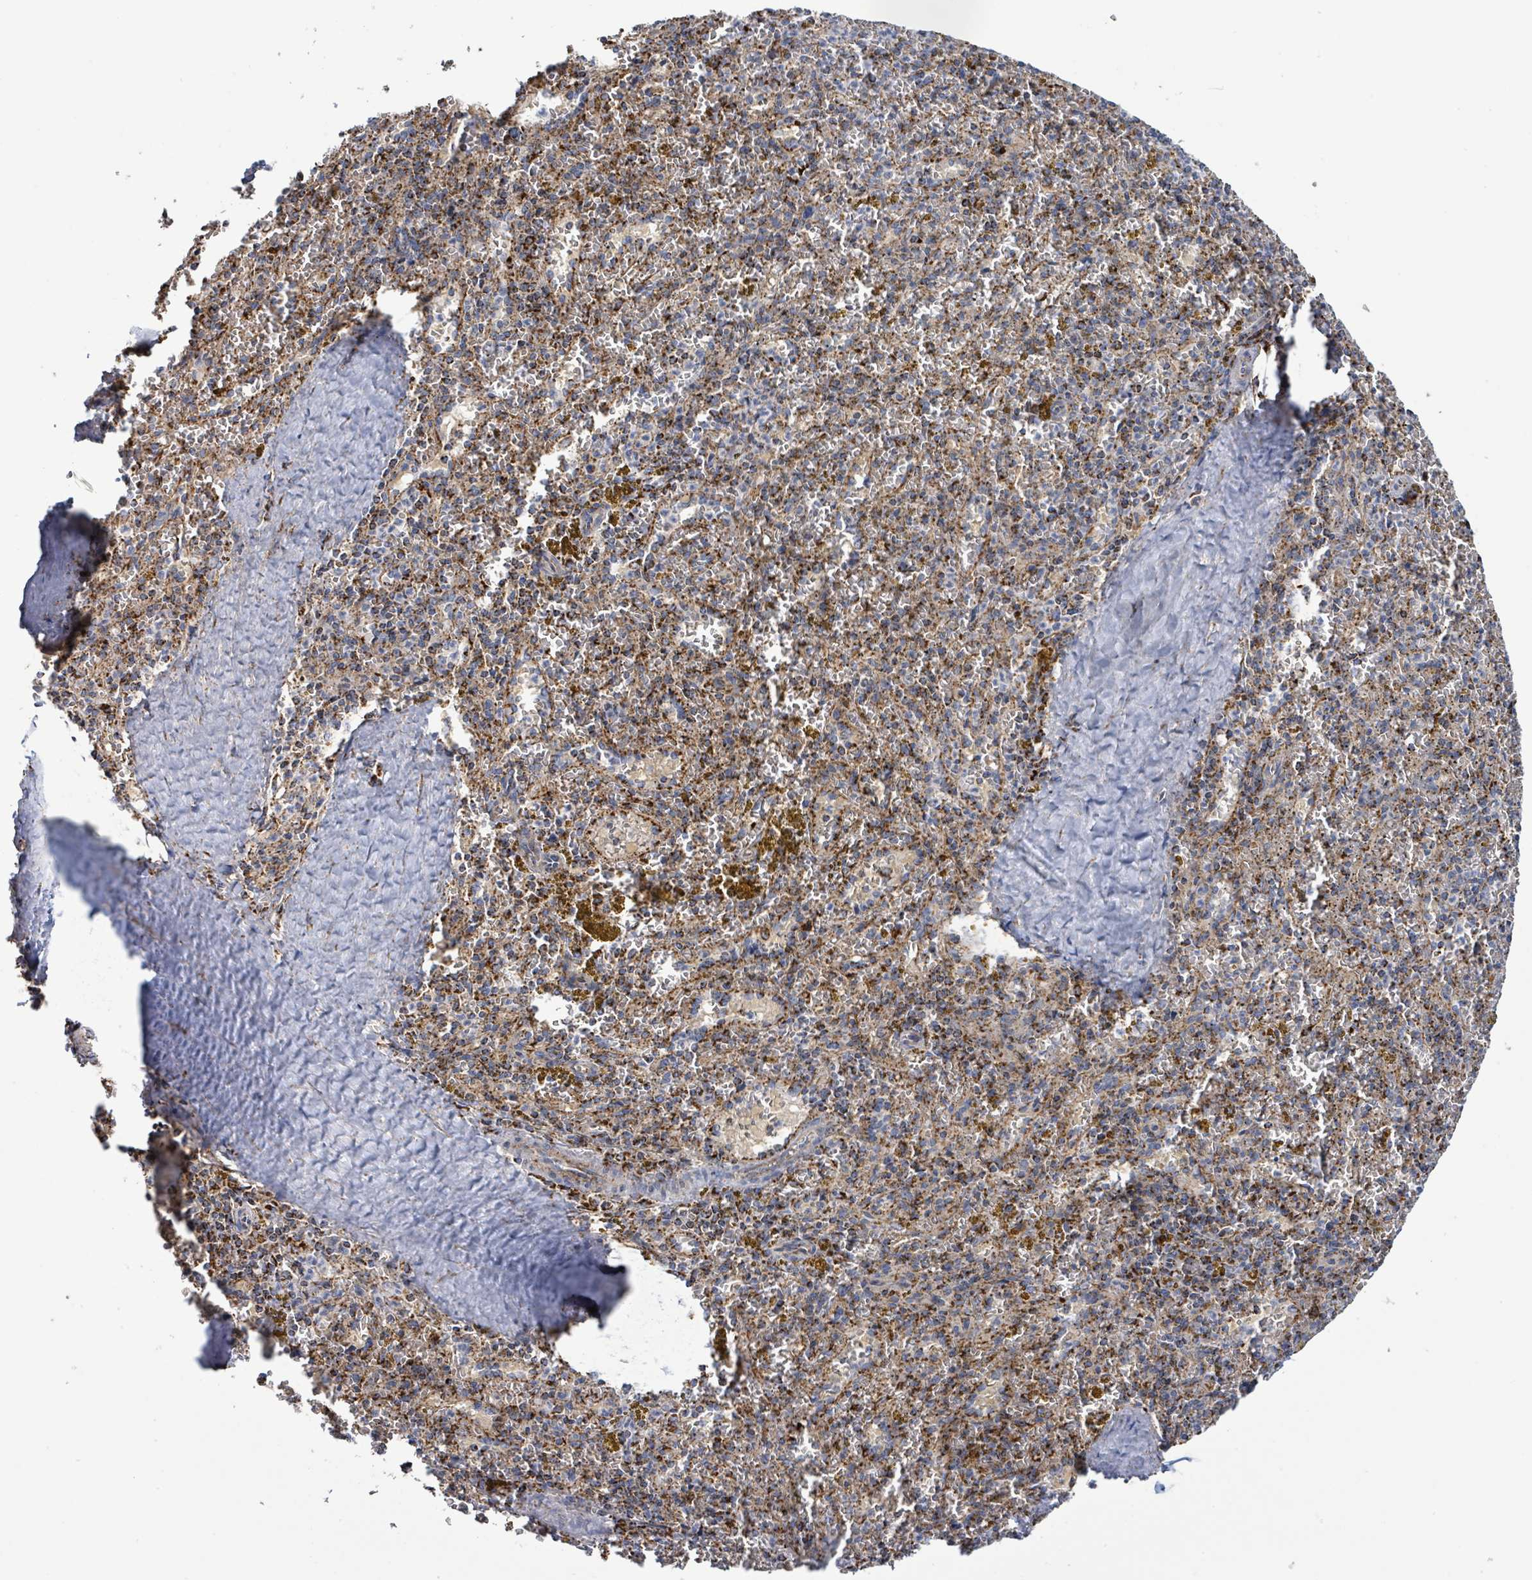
{"staining": {"intensity": "strong", "quantity": "<25%", "location": "cytoplasmic/membranous"}, "tissue": "spleen", "cell_type": "Cells in red pulp", "image_type": "normal", "snomed": [{"axis": "morphology", "description": "Normal tissue, NOS"}, {"axis": "topography", "description": "Spleen"}], "caption": "Brown immunohistochemical staining in unremarkable human spleen demonstrates strong cytoplasmic/membranous staining in approximately <25% of cells in red pulp. The staining is performed using DAB brown chromogen to label protein expression. The nuclei are counter-stained blue using hematoxylin.", "gene": "SUCLG2", "patient": {"sex": "male", "age": 57}}